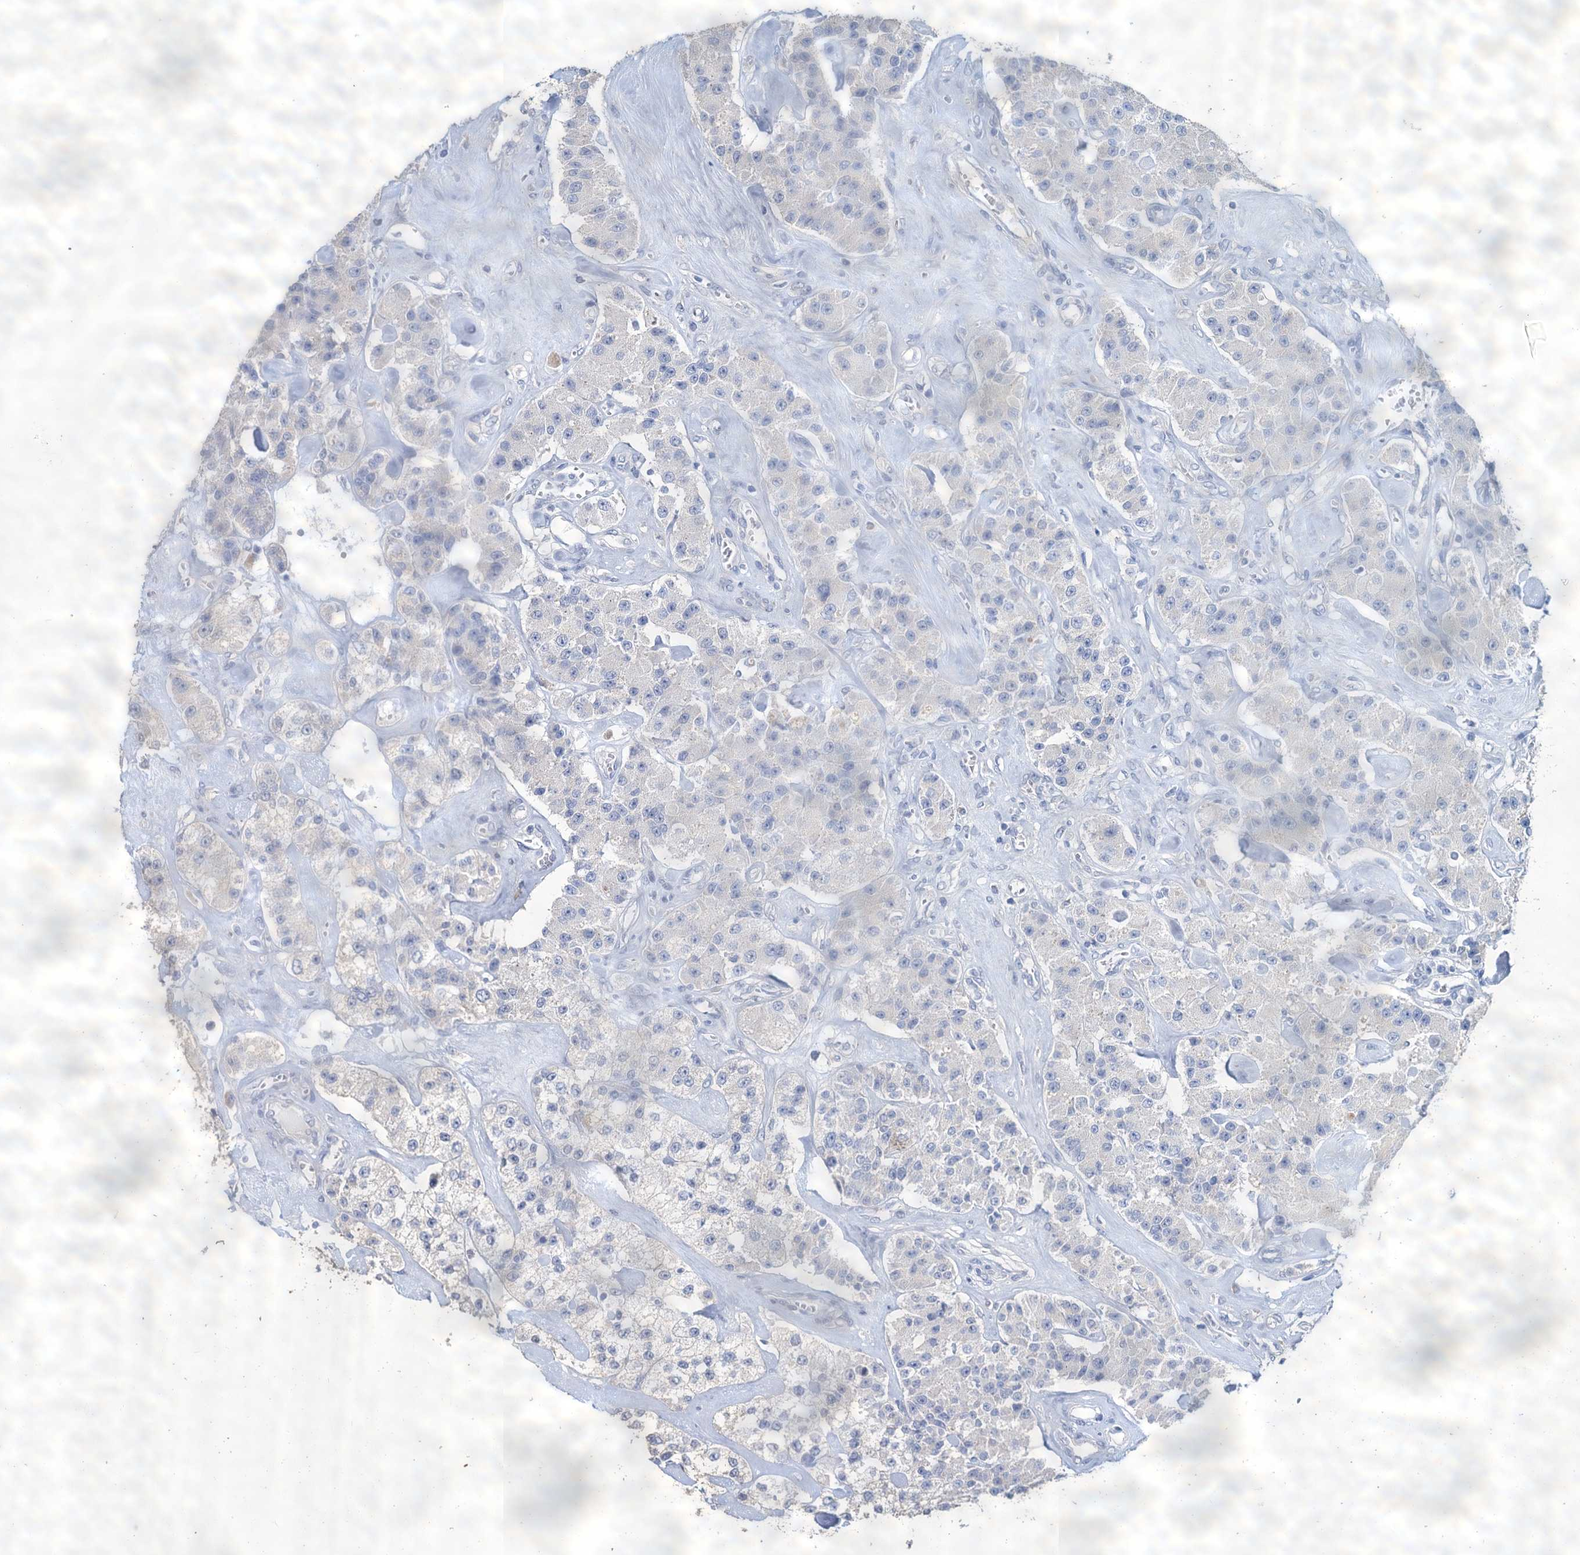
{"staining": {"intensity": "negative", "quantity": "none", "location": "none"}, "tissue": "carcinoid", "cell_type": "Tumor cells", "image_type": "cancer", "snomed": [{"axis": "morphology", "description": "Carcinoid, malignant, NOS"}, {"axis": "topography", "description": "Pancreas"}], "caption": "Immunohistochemistry histopathology image of neoplastic tissue: human carcinoid stained with DAB (3,3'-diaminobenzidine) demonstrates no significant protein expression in tumor cells.", "gene": "SNCB", "patient": {"sex": "male", "age": 41}}